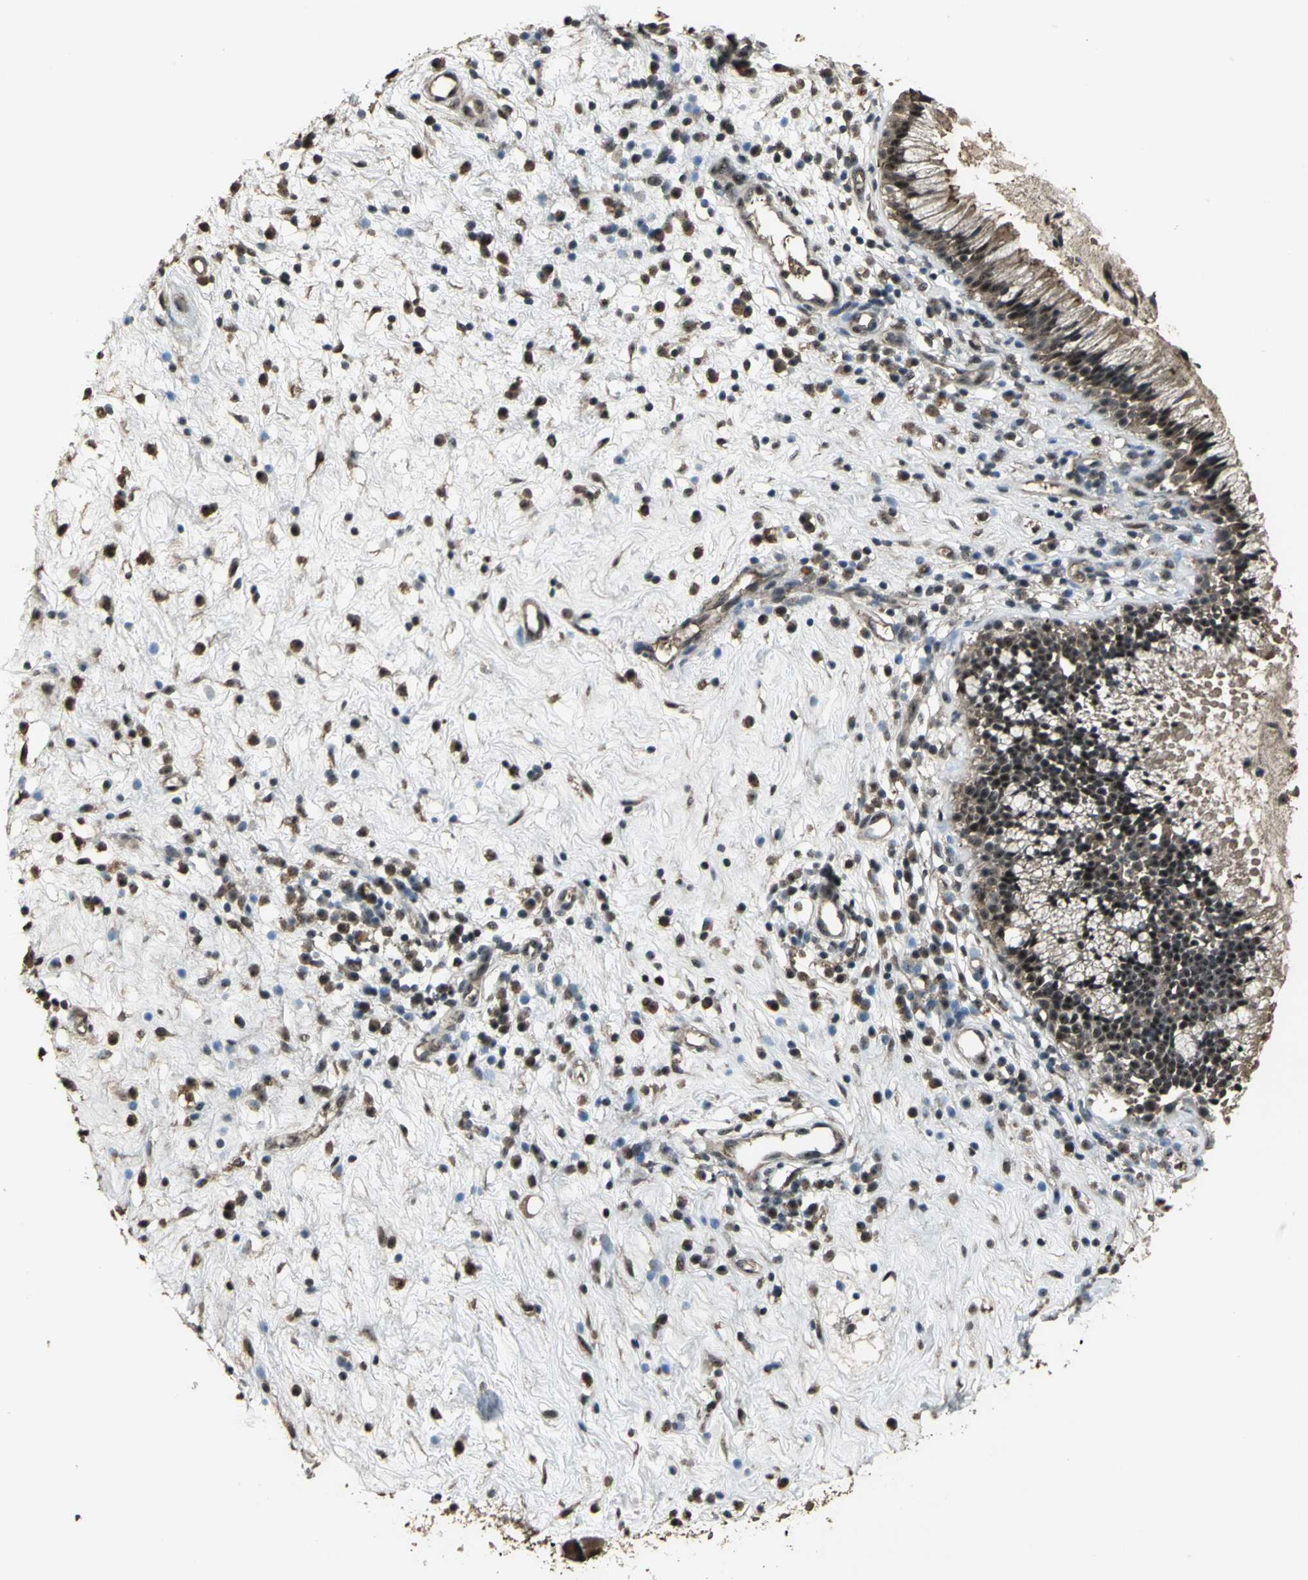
{"staining": {"intensity": "strong", "quantity": ">75%", "location": "cytoplasmic/membranous"}, "tissue": "nasopharynx", "cell_type": "Respiratory epithelial cells", "image_type": "normal", "snomed": [{"axis": "morphology", "description": "Normal tissue, NOS"}, {"axis": "topography", "description": "Nasopharynx"}], "caption": "This is a micrograph of immunohistochemistry staining of normal nasopharynx, which shows strong staining in the cytoplasmic/membranous of respiratory epithelial cells.", "gene": "UCHL5", "patient": {"sex": "male", "age": 21}}